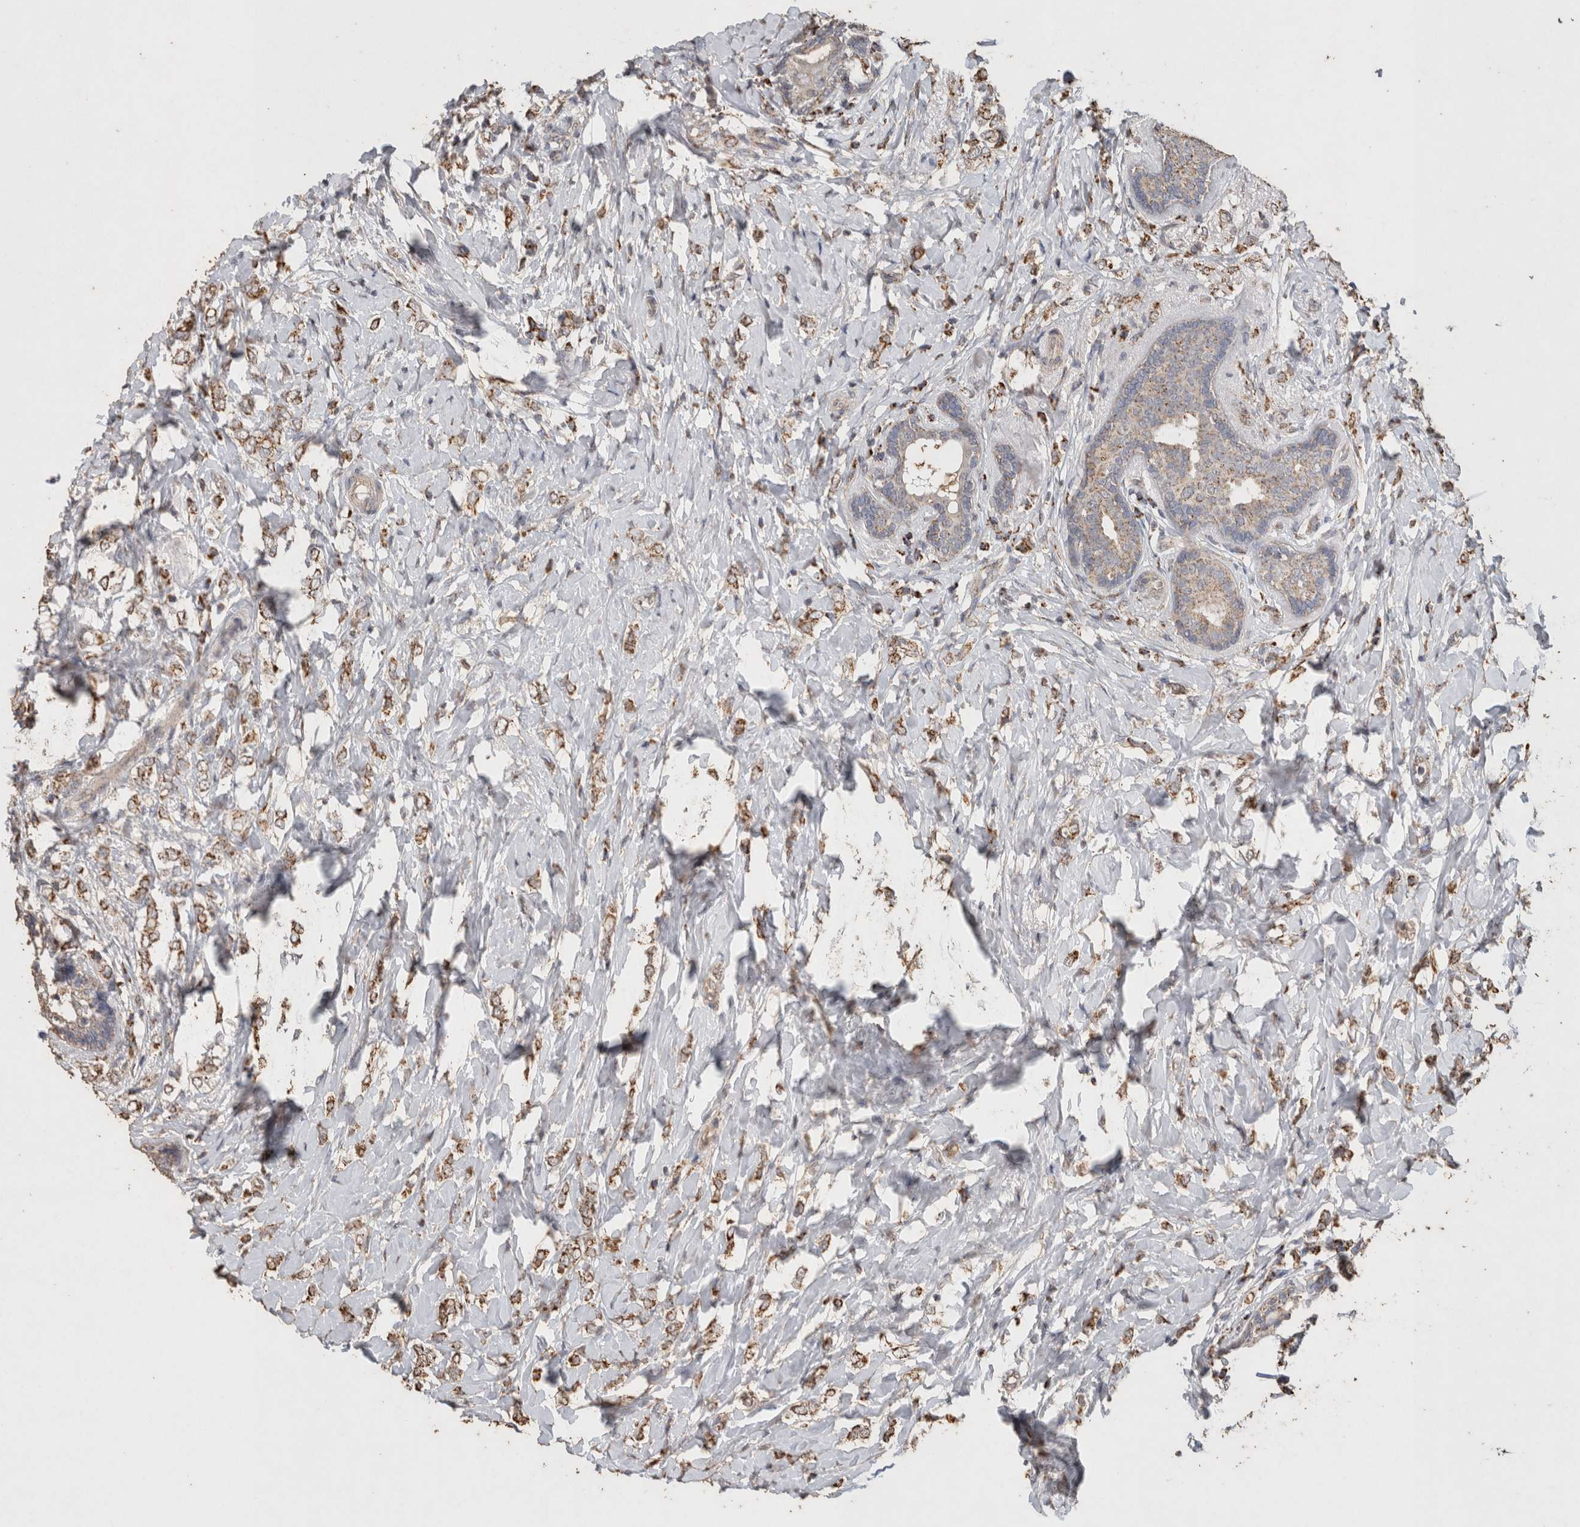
{"staining": {"intensity": "moderate", "quantity": ">75%", "location": "cytoplasmic/membranous"}, "tissue": "breast cancer", "cell_type": "Tumor cells", "image_type": "cancer", "snomed": [{"axis": "morphology", "description": "Normal tissue, NOS"}, {"axis": "morphology", "description": "Lobular carcinoma"}, {"axis": "topography", "description": "Breast"}], "caption": "This histopathology image displays breast cancer stained with immunohistochemistry to label a protein in brown. The cytoplasmic/membranous of tumor cells show moderate positivity for the protein. Nuclei are counter-stained blue.", "gene": "ACADM", "patient": {"sex": "female", "age": 47}}